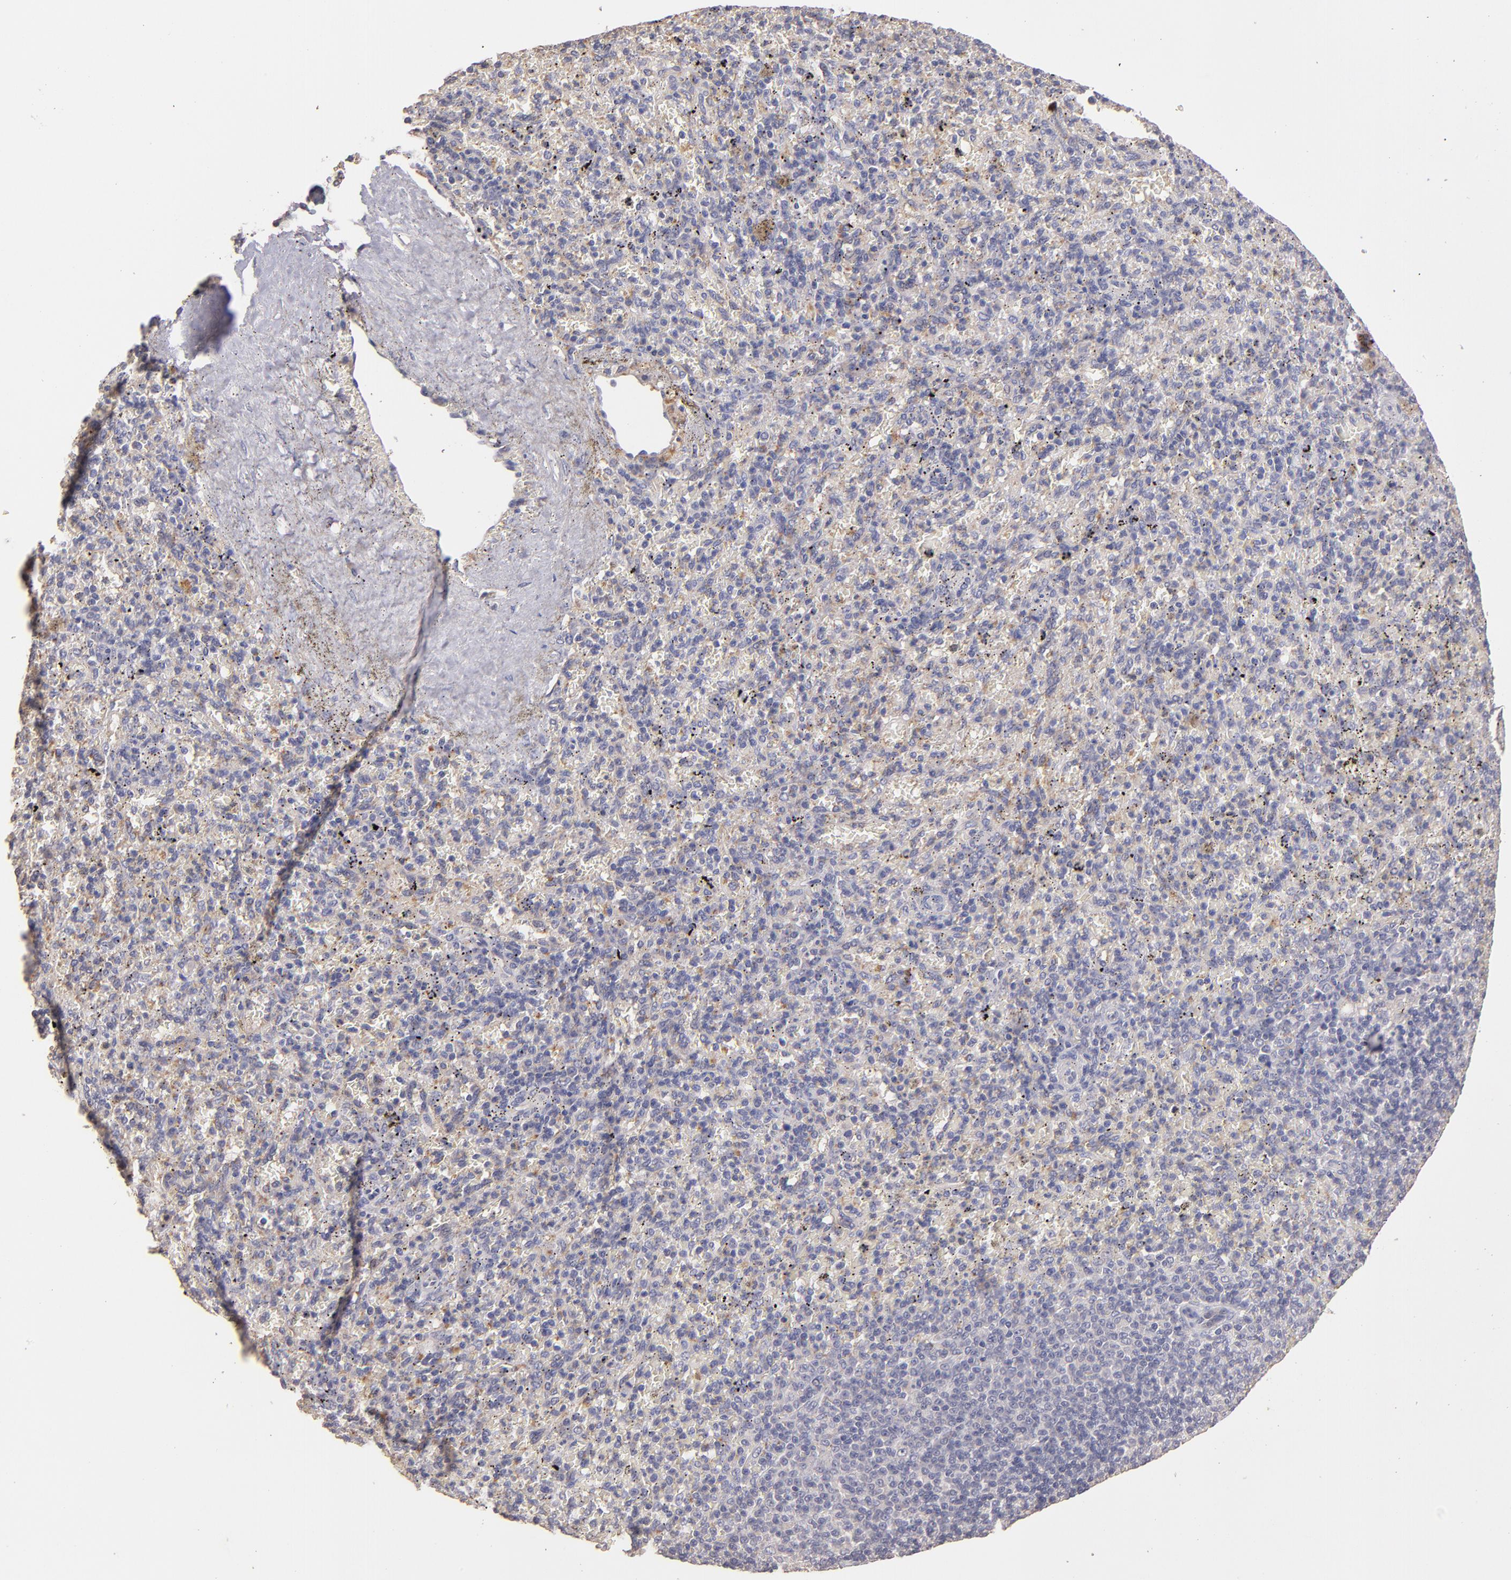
{"staining": {"intensity": "weak", "quantity": "<25%", "location": "cytoplasmic/membranous"}, "tissue": "spleen", "cell_type": "Cells in red pulp", "image_type": "normal", "snomed": [{"axis": "morphology", "description": "Normal tissue, NOS"}, {"axis": "topography", "description": "Spleen"}], "caption": "IHC histopathology image of unremarkable spleen stained for a protein (brown), which demonstrates no staining in cells in red pulp. Nuclei are stained in blue.", "gene": "GNAZ", "patient": {"sex": "female", "age": 43}}